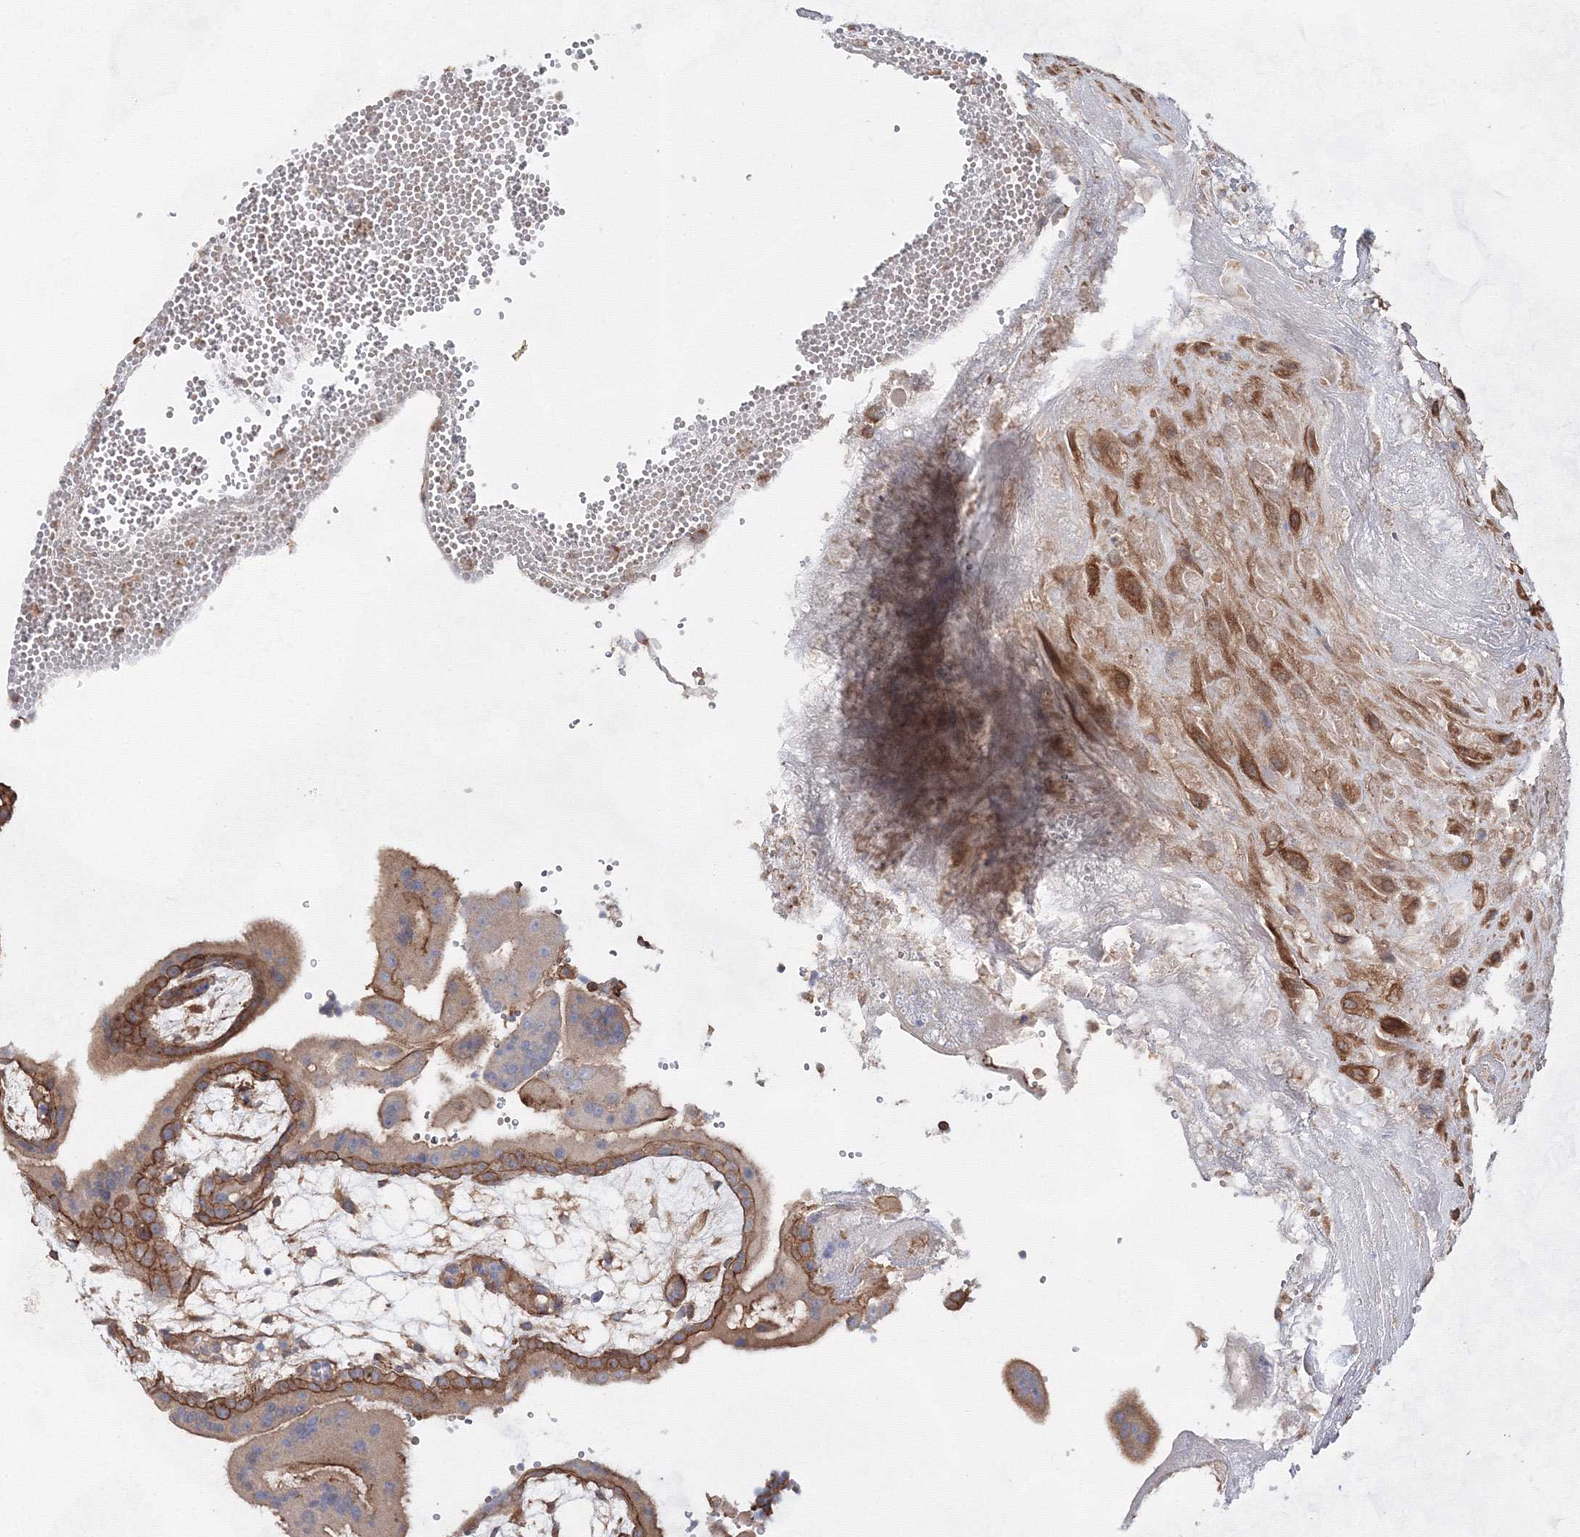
{"staining": {"intensity": "moderate", "quantity": ">75%", "location": "cytoplasmic/membranous"}, "tissue": "placenta", "cell_type": "Decidual cells", "image_type": "normal", "snomed": [{"axis": "morphology", "description": "Normal tissue, NOS"}, {"axis": "topography", "description": "Placenta"}], "caption": "Decidual cells exhibit medium levels of moderate cytoplasmic/membranous positivity in approximately >75% of cells in normal human placenta.", "gene": "EXOC6", "patient": {"sex": "female", "age": 18}}